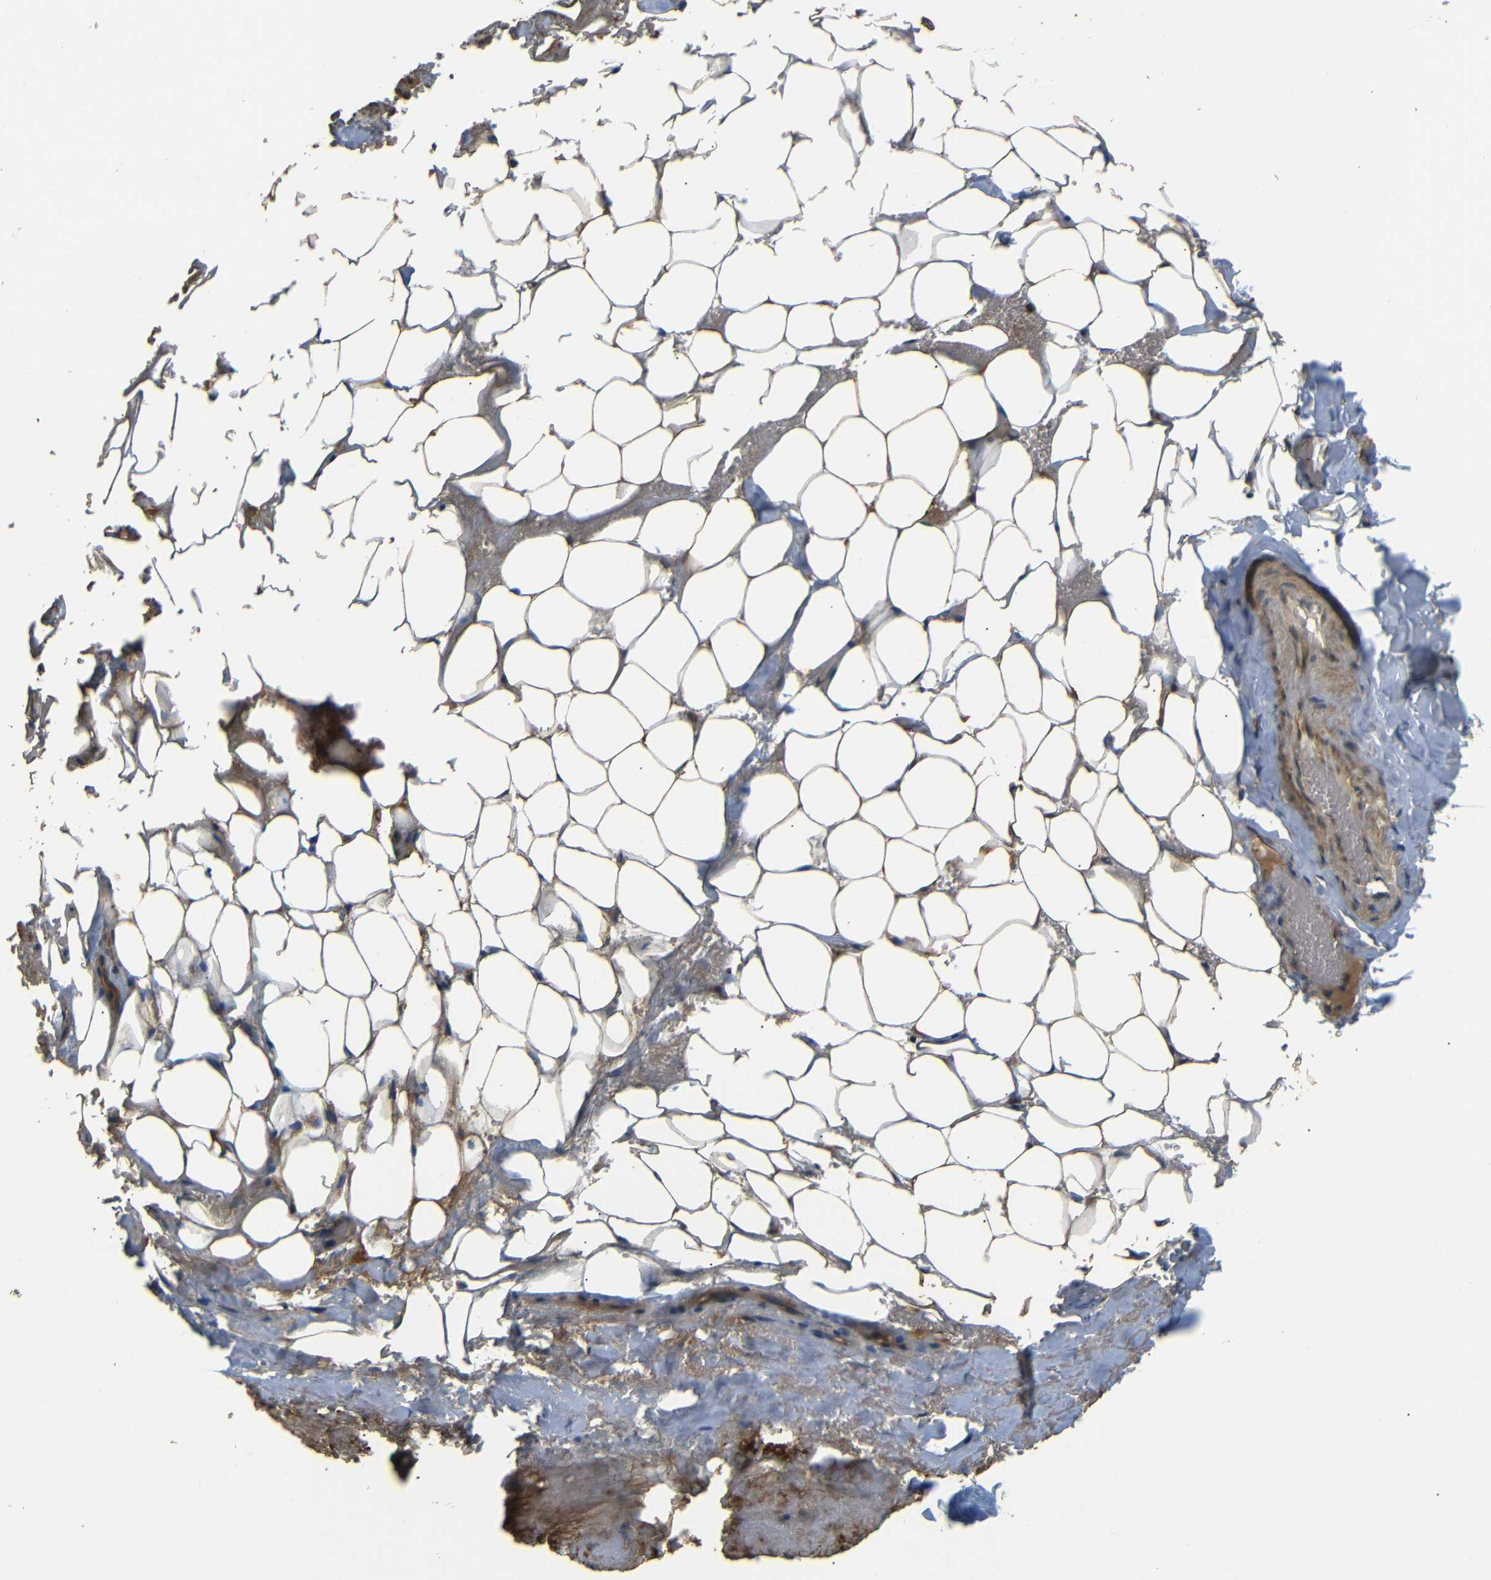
{"staining": {"intensity": "moderate", "quantity": ">75%", "location": "cytoplasmic/membranous"}, "tissue": "adipose tissue", "cell_type": "Adipocytes", "image_type": "normal", "snomed": [{"axis": "morphology", "description": "Normal tissue, NOS"}, {"axis": "topography", "description": "Peripheral nerve tissue"}], "caption": "This micrograph demonstrates normal adipose tissue stained with immunohistochemistry (IHC) to label a protein in brown. The cytoplasmic/membranous of adipocytes show moderate positivity for the protein. Nuclei are counter-stained blue.", "gene": "EPHB2", "patient": {"sex": "male", "age": 70}}